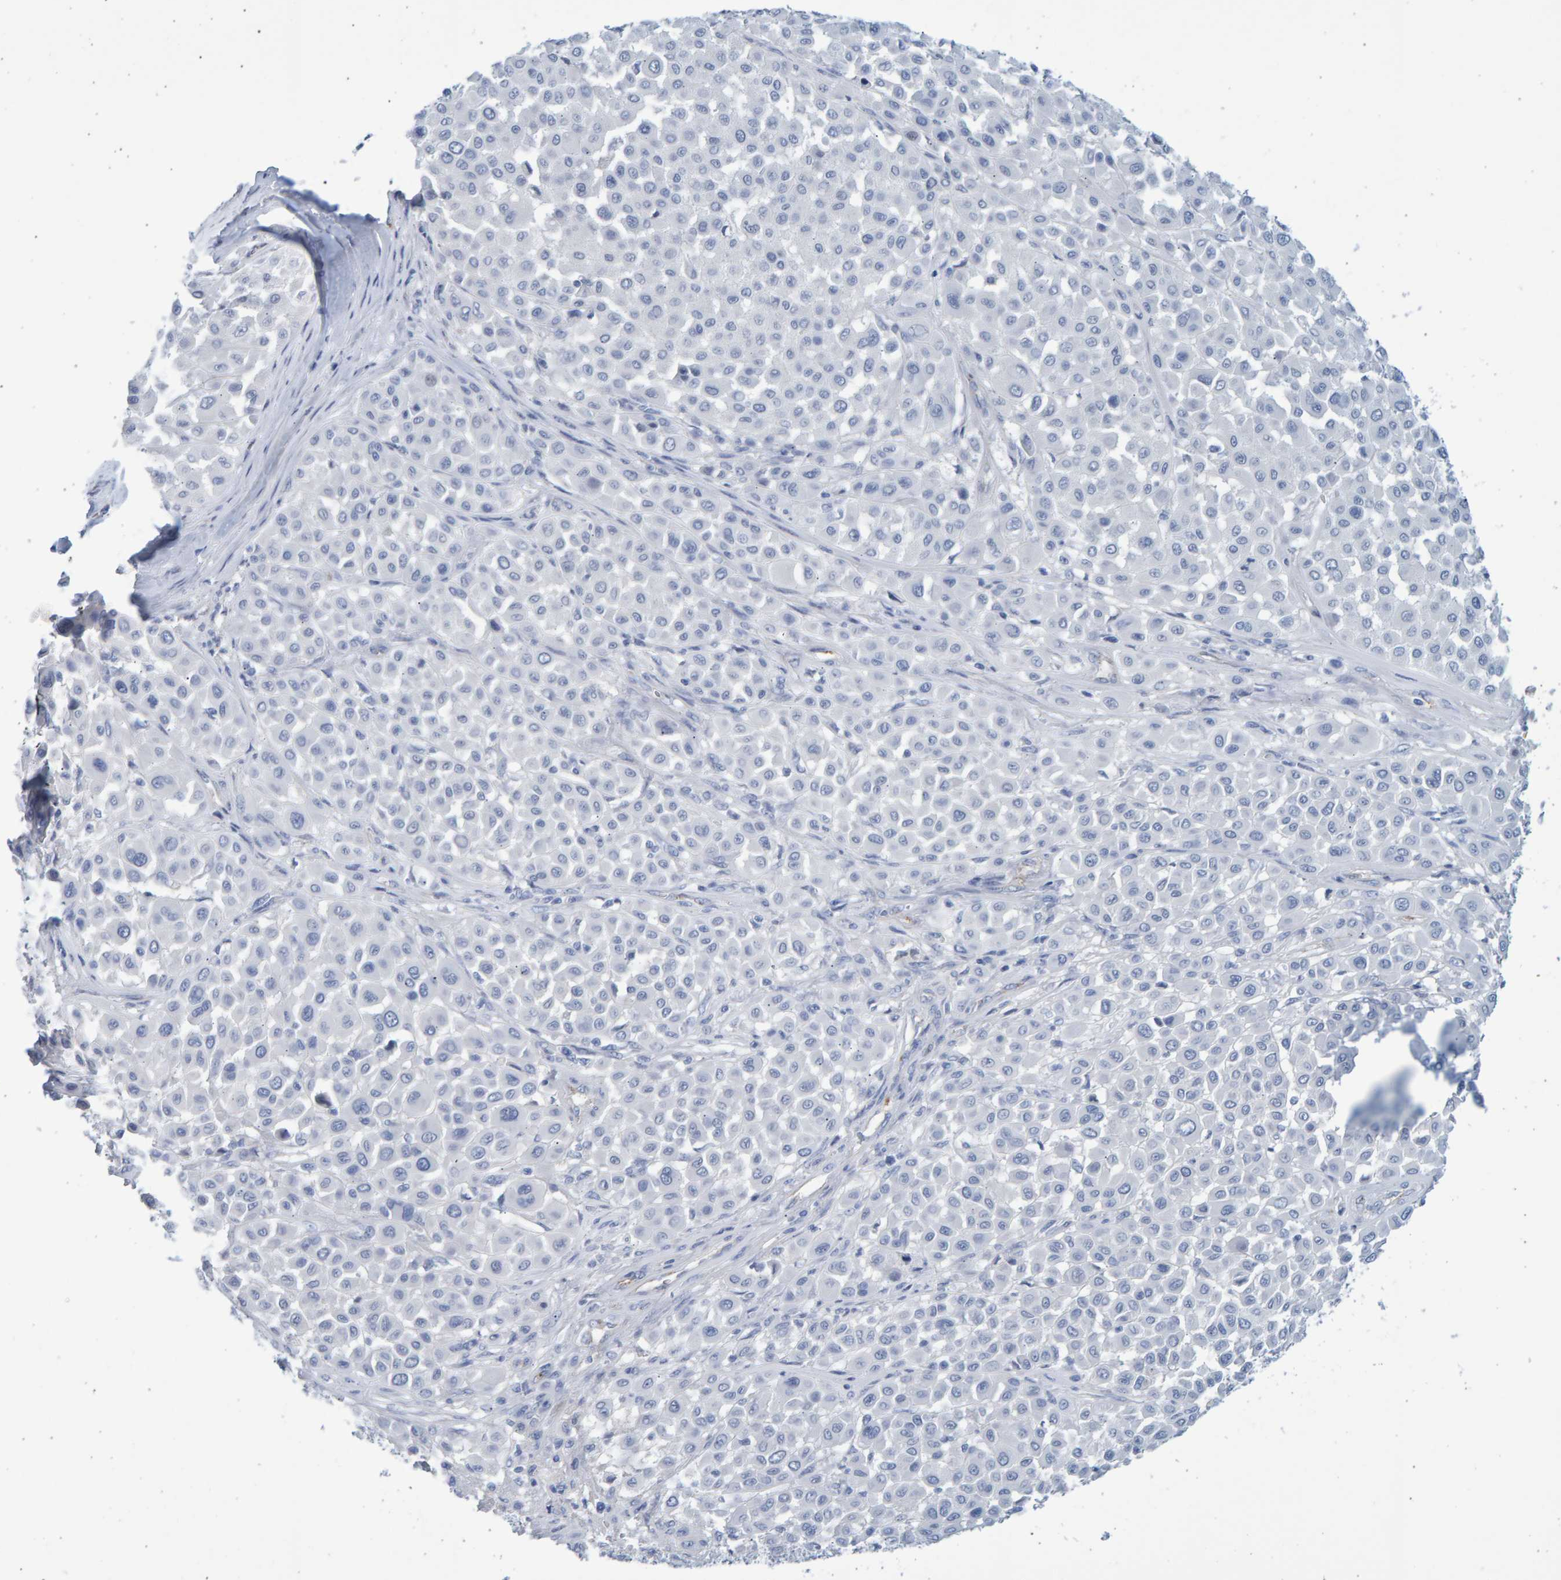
{"staining": {"intensity": "negative", "quantity": "none", "location": "none"}, "tissue": "melanoma", "cell_type": "Tumor cells", "image_type": "cancer", "snomed": [{"axis": "morphology", "description": "Malignant melanoma, Metastatic site"}, {"axis": "topography", "description": "Soft tissue"}], "caption": "High magnification brightfield microscopy of melanoma stained with DAB (brown) and counterstained with hematoxylin (blue): tumor cells show no significant expression.", "gene": "SLC34A3", "patient": {"sex": "male", "age": 41}}